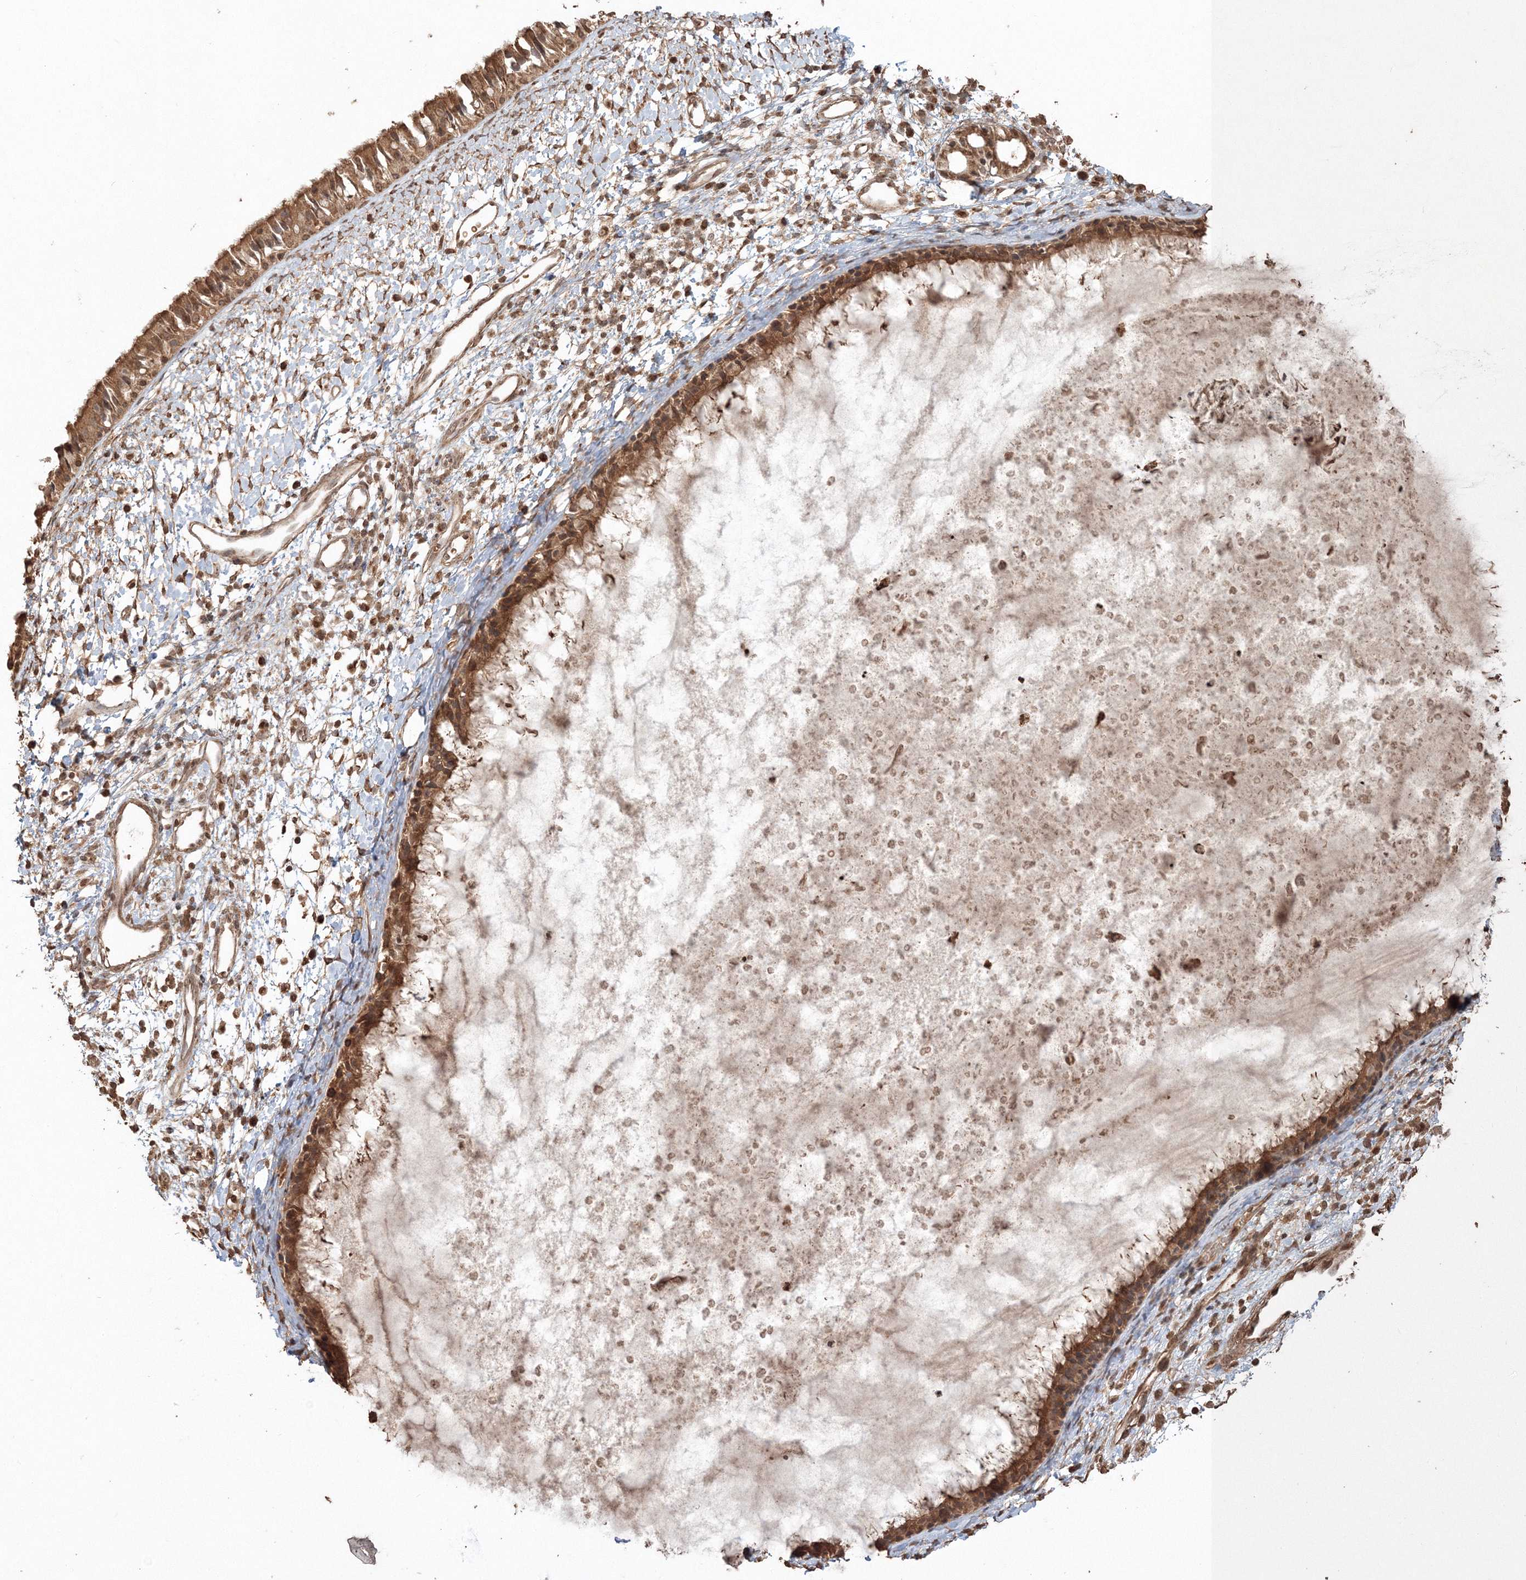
{"staining": {"intensity": "moderate", "quantity": ">75%", "location": "cytoplasmic/membranous"}, "tissue": "nasopharynx", "cell_type": "Respiratory epithelial cells", "image_type": "normal", "snomed": [{"axis": "morphology", "description": "Normal tissue, NOS"}, {"axis": "topography", "description": "Nasopharynx"}], "caption": "Immunohistochemistry (IHC) staining of unremarkable nasopharynx, which shows medium levels of moderate cytoplasmic/membranous expression in about >75% of respiratory epithelial cells indicating moderate cytoplasmic/membranous protein staining. The staining was performed using DAB (3,3'-diaminobenzidine) (brown) for protein detection and nuclei were counterstained in hematoxylin (blue).", "gene": "CCDC122", "patient": {"sex": "male", "age": 22}}